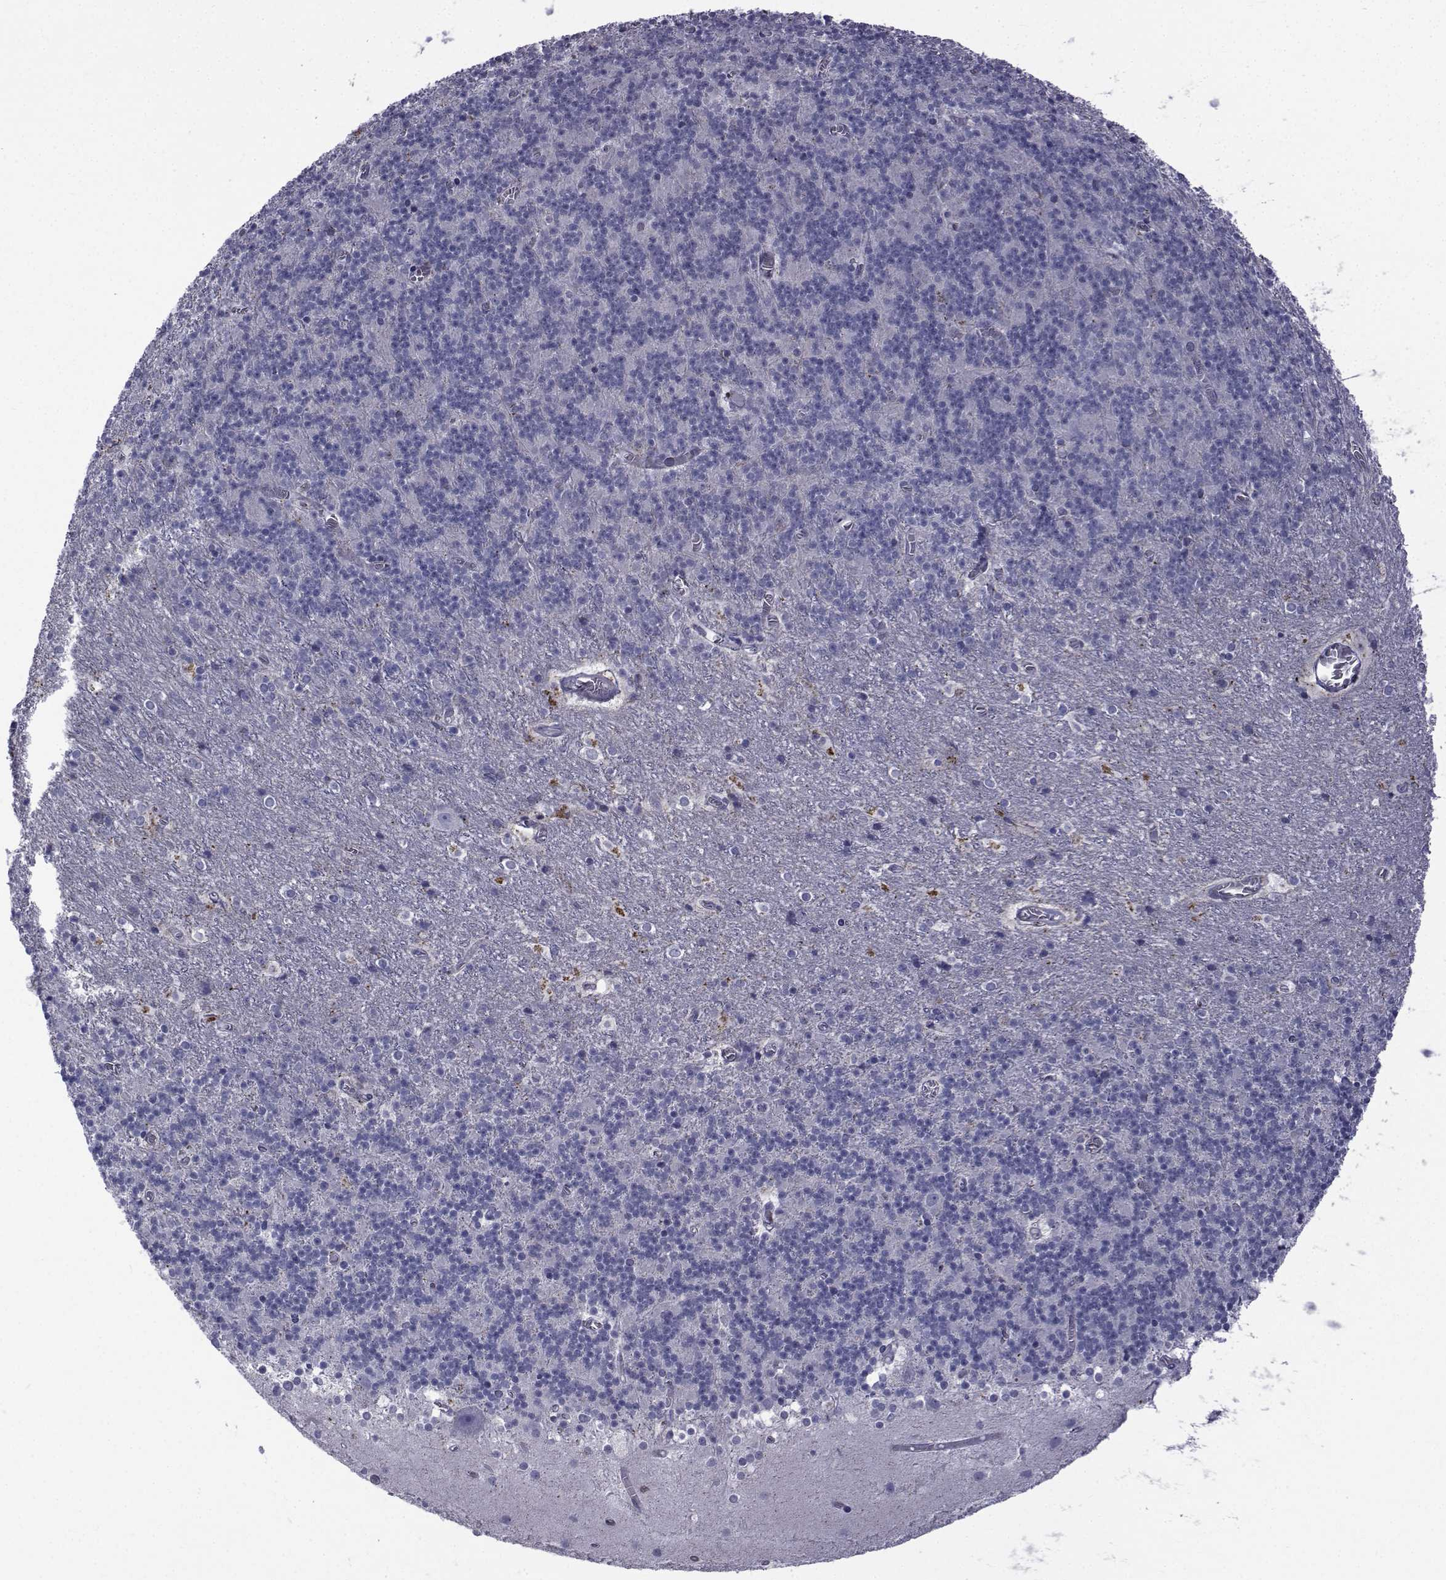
{"staining": {"intensity": "negative", "quantity": "none", "location": "none"}, "tissue": "cerebellum", "cell_type": "Cells in granular layer", "image_type": "normal", "snomed": [{"axis": "morphology", "description": "Normal tissue, NOS"}, {"axis": "topography", "description": "Cerebellum"}], "caption": "The photomicrograph demonstrates no significant staining in cells in granular layer of cerebellum. (DAB immunohistochemistry (IHC), high magnification).", "gene": "PDE6G", "patient": {"sex": "male", "age": 70}}